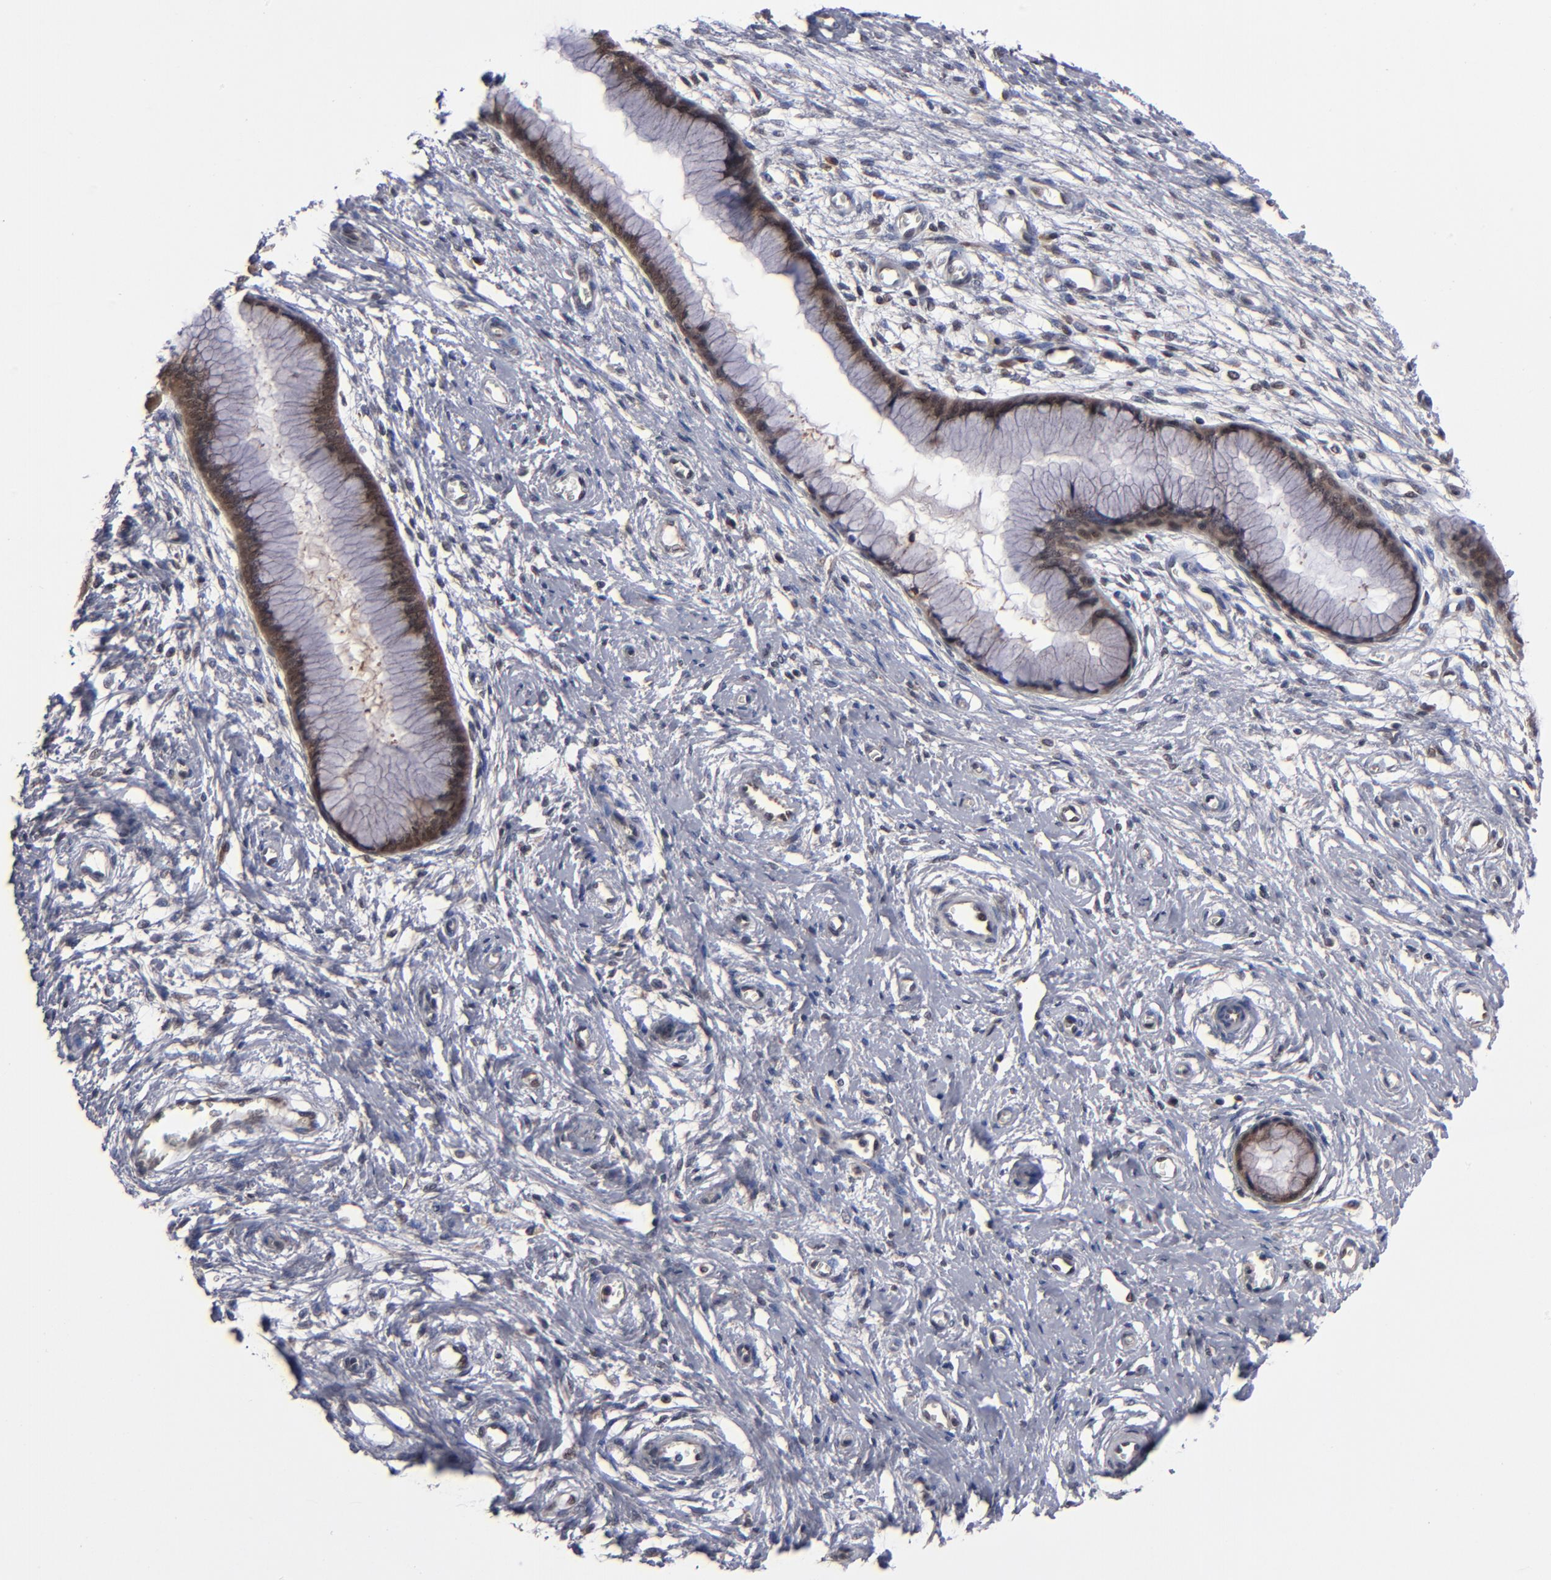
{"staining": {"intensity": "strong", "quantity": ">75%", "location": "cytoplasmic/membranous"}, "tissue": "cervix", "cell_type": "Glandular cells", "image_type": "normal", "snomed": [{"axis": "morphology", "description": "Normal tissue, NOS"}, {"axis": "topography", "description": "Cervix"}], "caption": "Protein expression analysis of normal cervix exhibits strong cytoplasmic/membranous expression in about >75% of glandular cells. The staining was performed using DAB, with brown indicating positive protein expression. Nuclei are stained blue with hematoxylin.", "gene": "ALG13", "patient": {"sex": "female", "age": 55}}